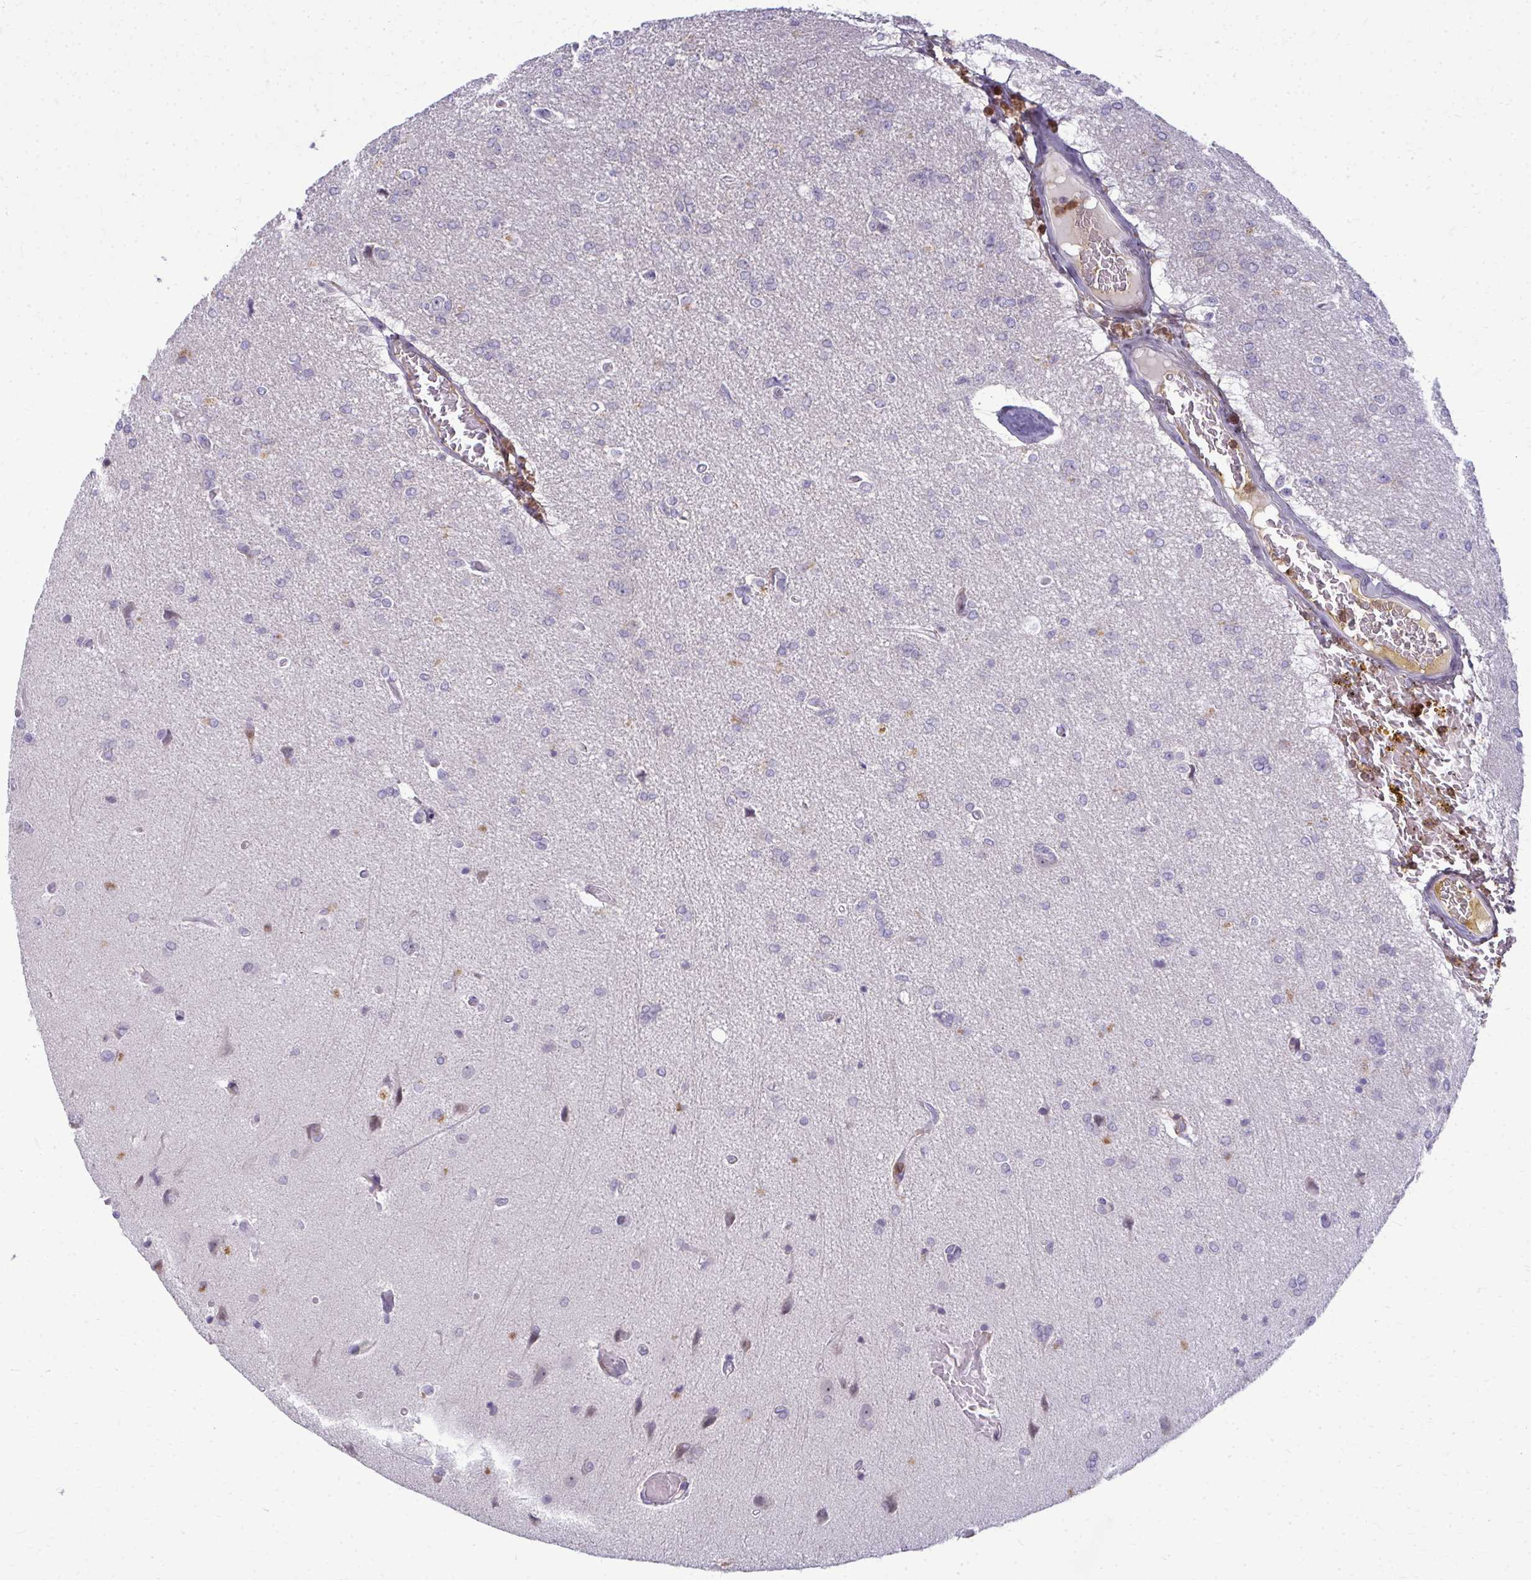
{"staining": {"intensity": "negative", "quantity": "none", "location": "none"}, "tissue": "glioma", "cell_type": "Tumor cells", "image_type": "cancer", "snomed": [{"axis": "morphology", "description": "Glioma, malignant, Low grade"}, {"axis": "topography", "description": "Brain"}], "caption": "There is no significant expression in tumor cells of glioma.", "gene": "AP5M1", "patient": {"sex": "male", "age": 26}}